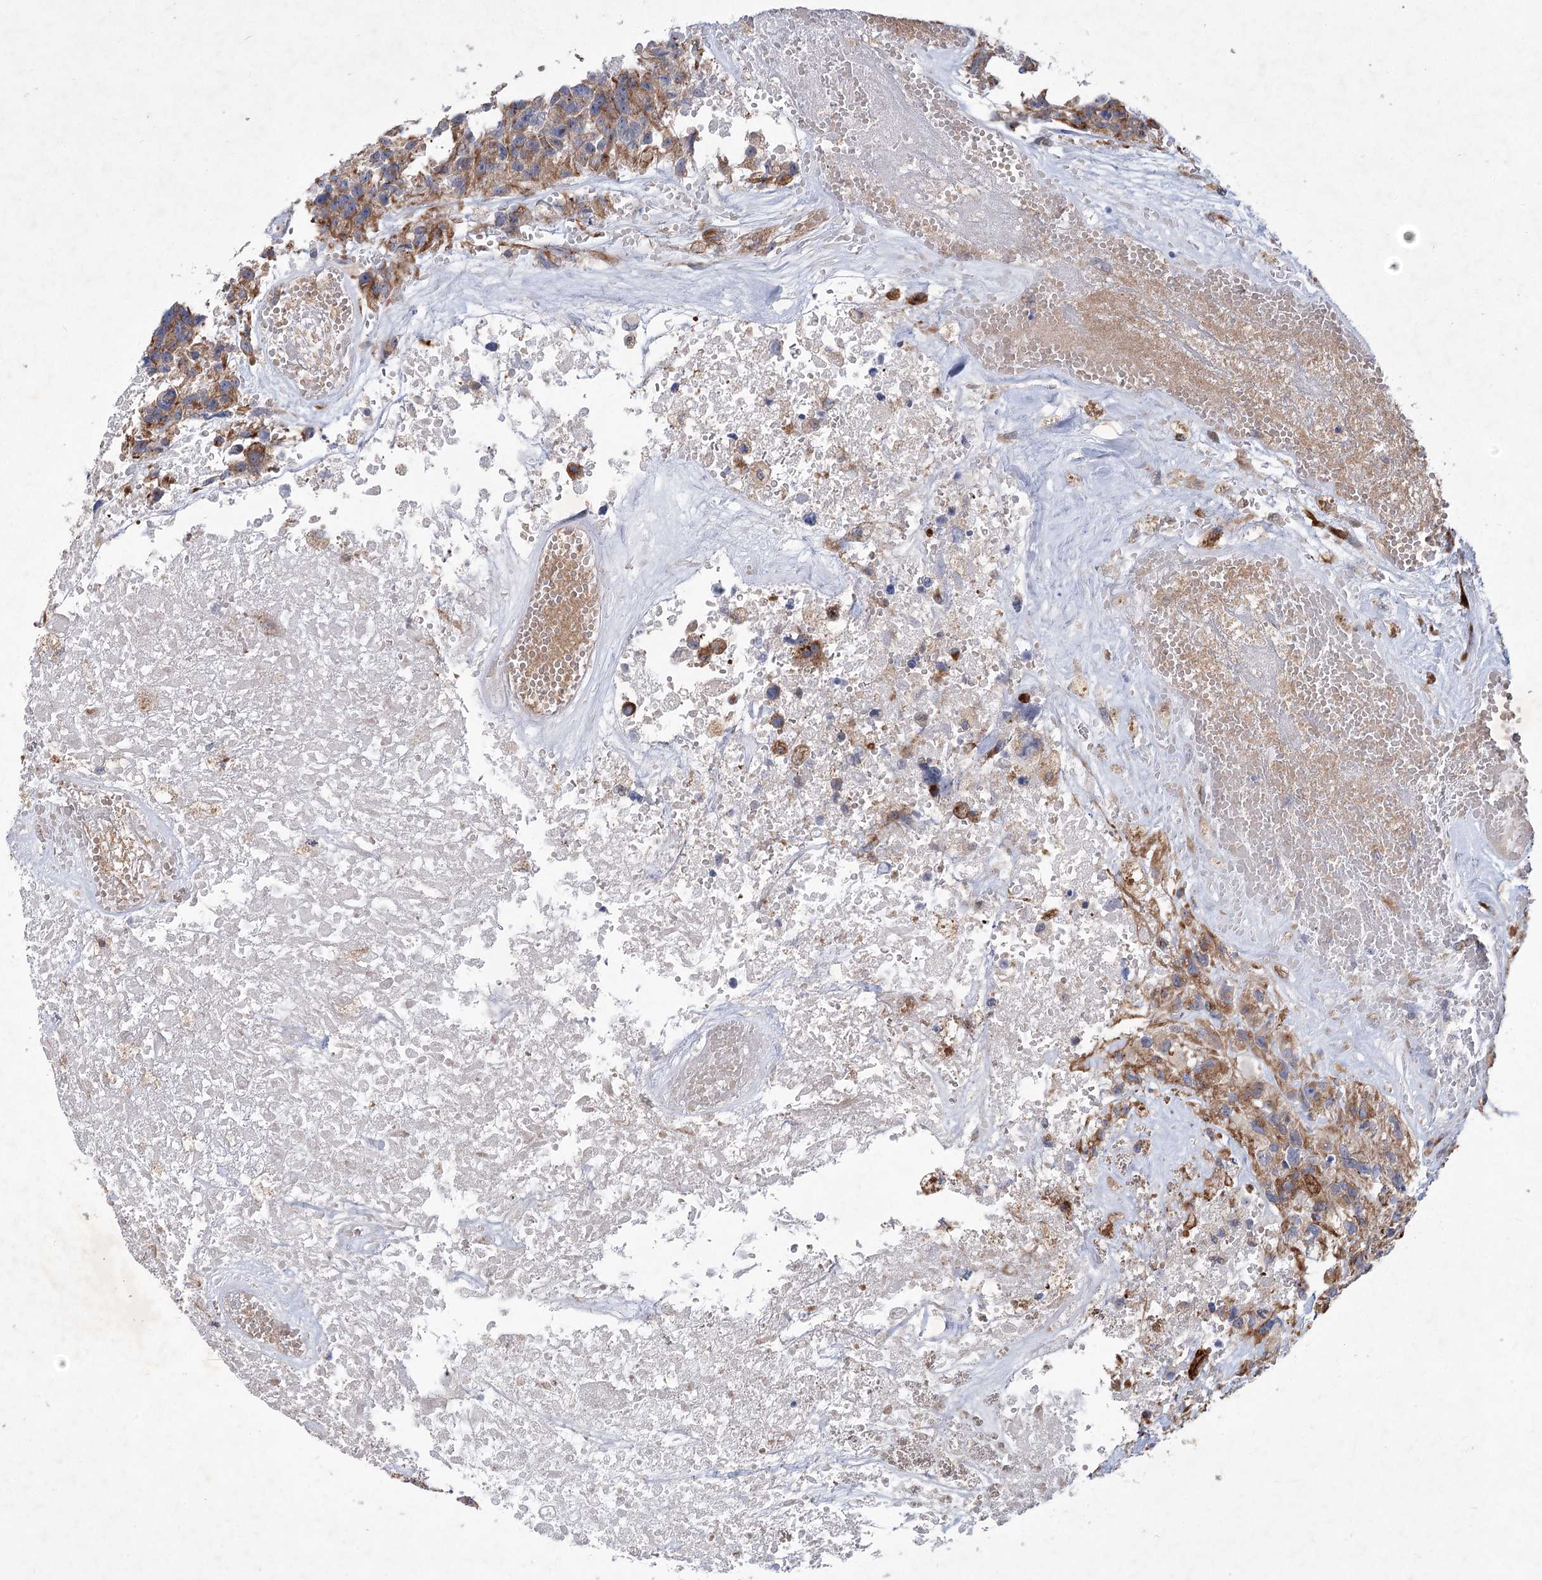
{"staining": {"intensity": "moderate", "quantity": ">75%", "location": "cytoplasmic/membranous"}, "tissue": "glioma", "cell_type": "Tumor cells", "image_type": "cancer", "snomed": [{"axis": "morphology", "description": "Glioma, malignant, High grade"}, {"axis": "topography", "description": "Brain"}], "caption": "Protein positivity by IHC shows moderate cytoplasmic/membranous positivity in about >75% of tumor cells in glioma.", "gene": "GCNT4", "patient": {"sex": "male", "age": 69}}